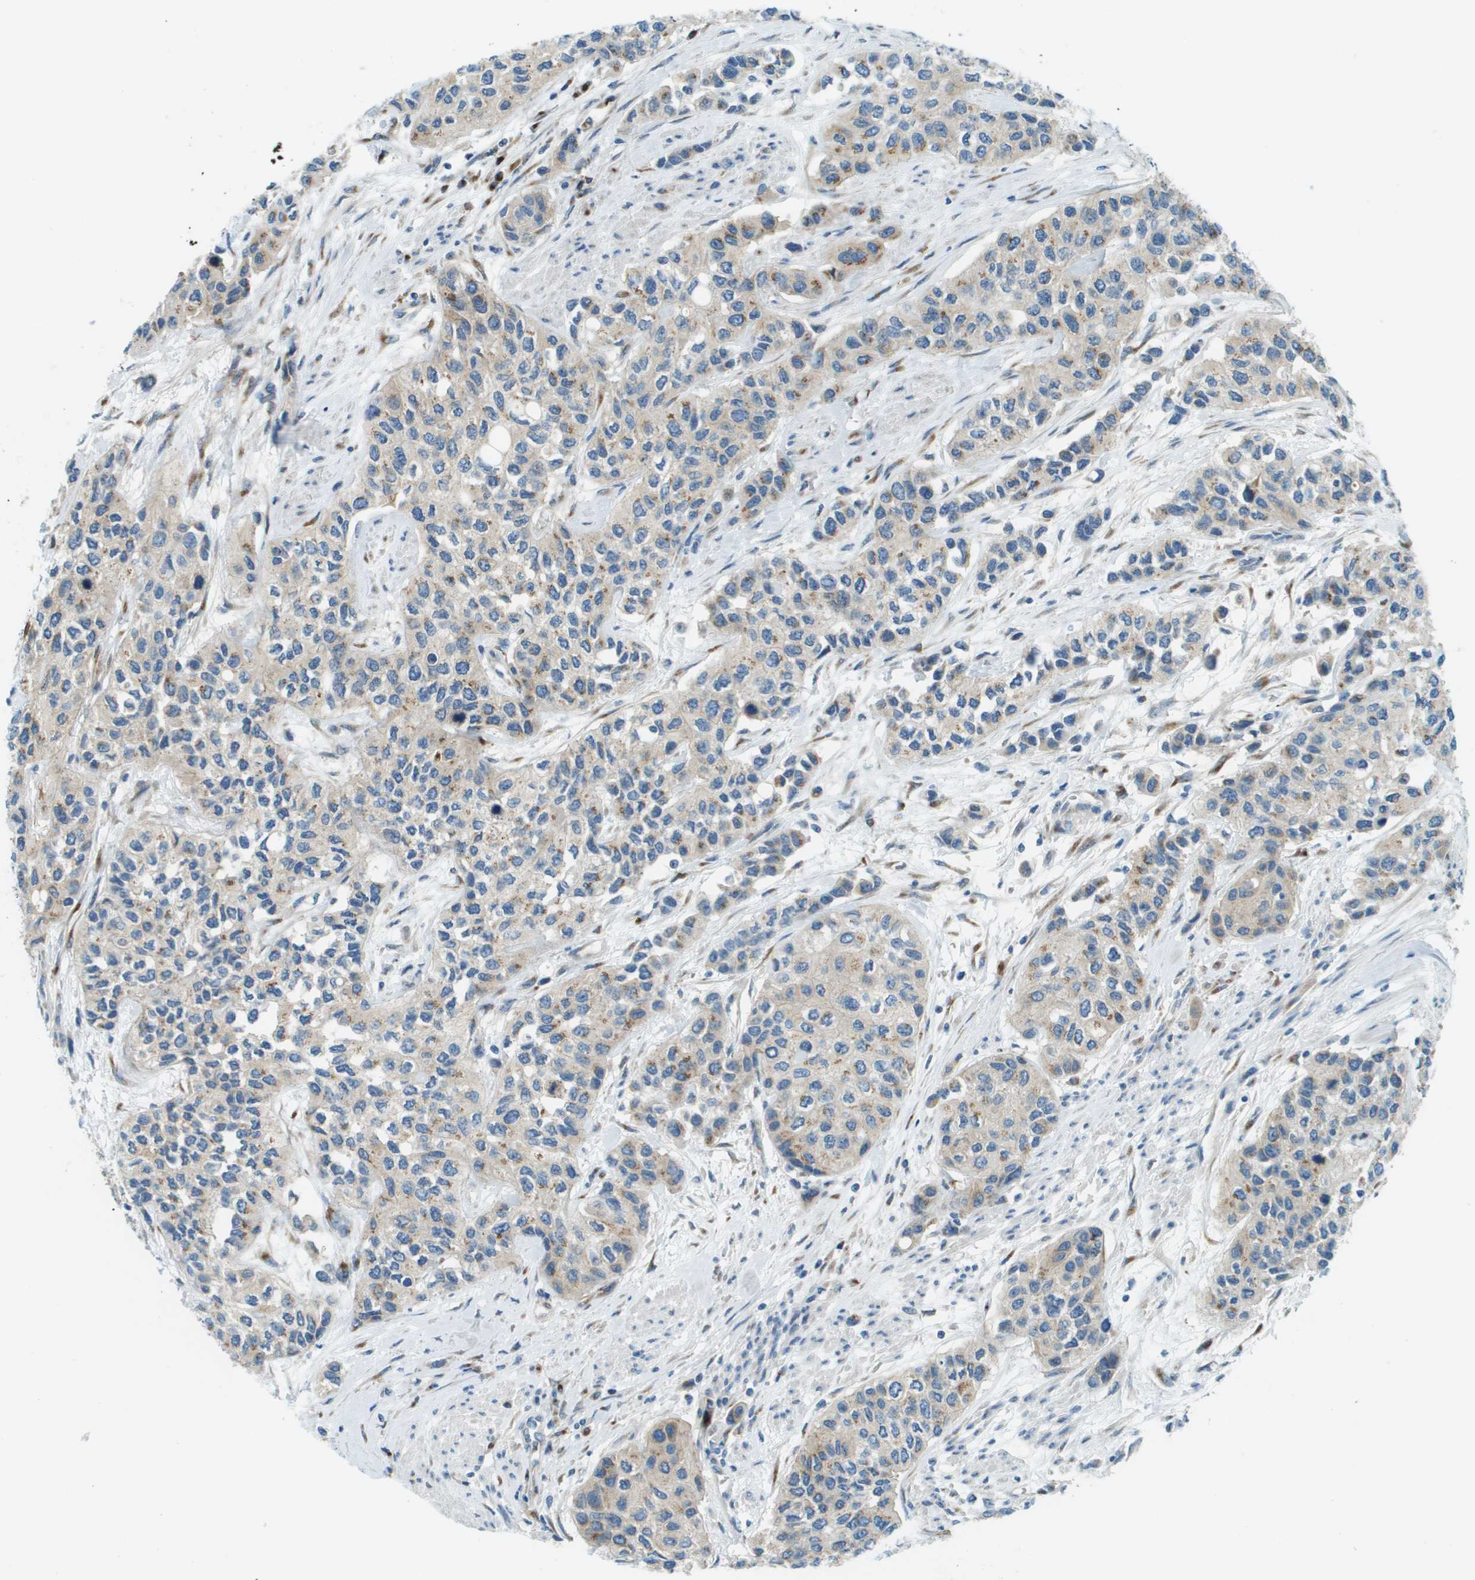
{"staining": {"intensity": "weak", "quantity": "25%-75%", "location": "cytoplasmic/membranous"}, "tissue": "urothelial cancer", "cell_type": "Tumor cells", "image_type": "cancer", "snomed": [{"axis": "morphology", "description": "Urothelial carcinoma, High grade"}, {"axis": "topography", "description": "Urinary bladder"}], "caption": "Urothelial cancer stained for a protein displays weak cytoplasmic/membranous positivity in tumor cells. Using DAB (3,3'-diaminobenzidine) (brown) and hematoxylin (blue) stains, captured at high magnification using brightfield microscopy.", "gene": "ACBD3", "patient": {"sex": "female", "age": 56}}